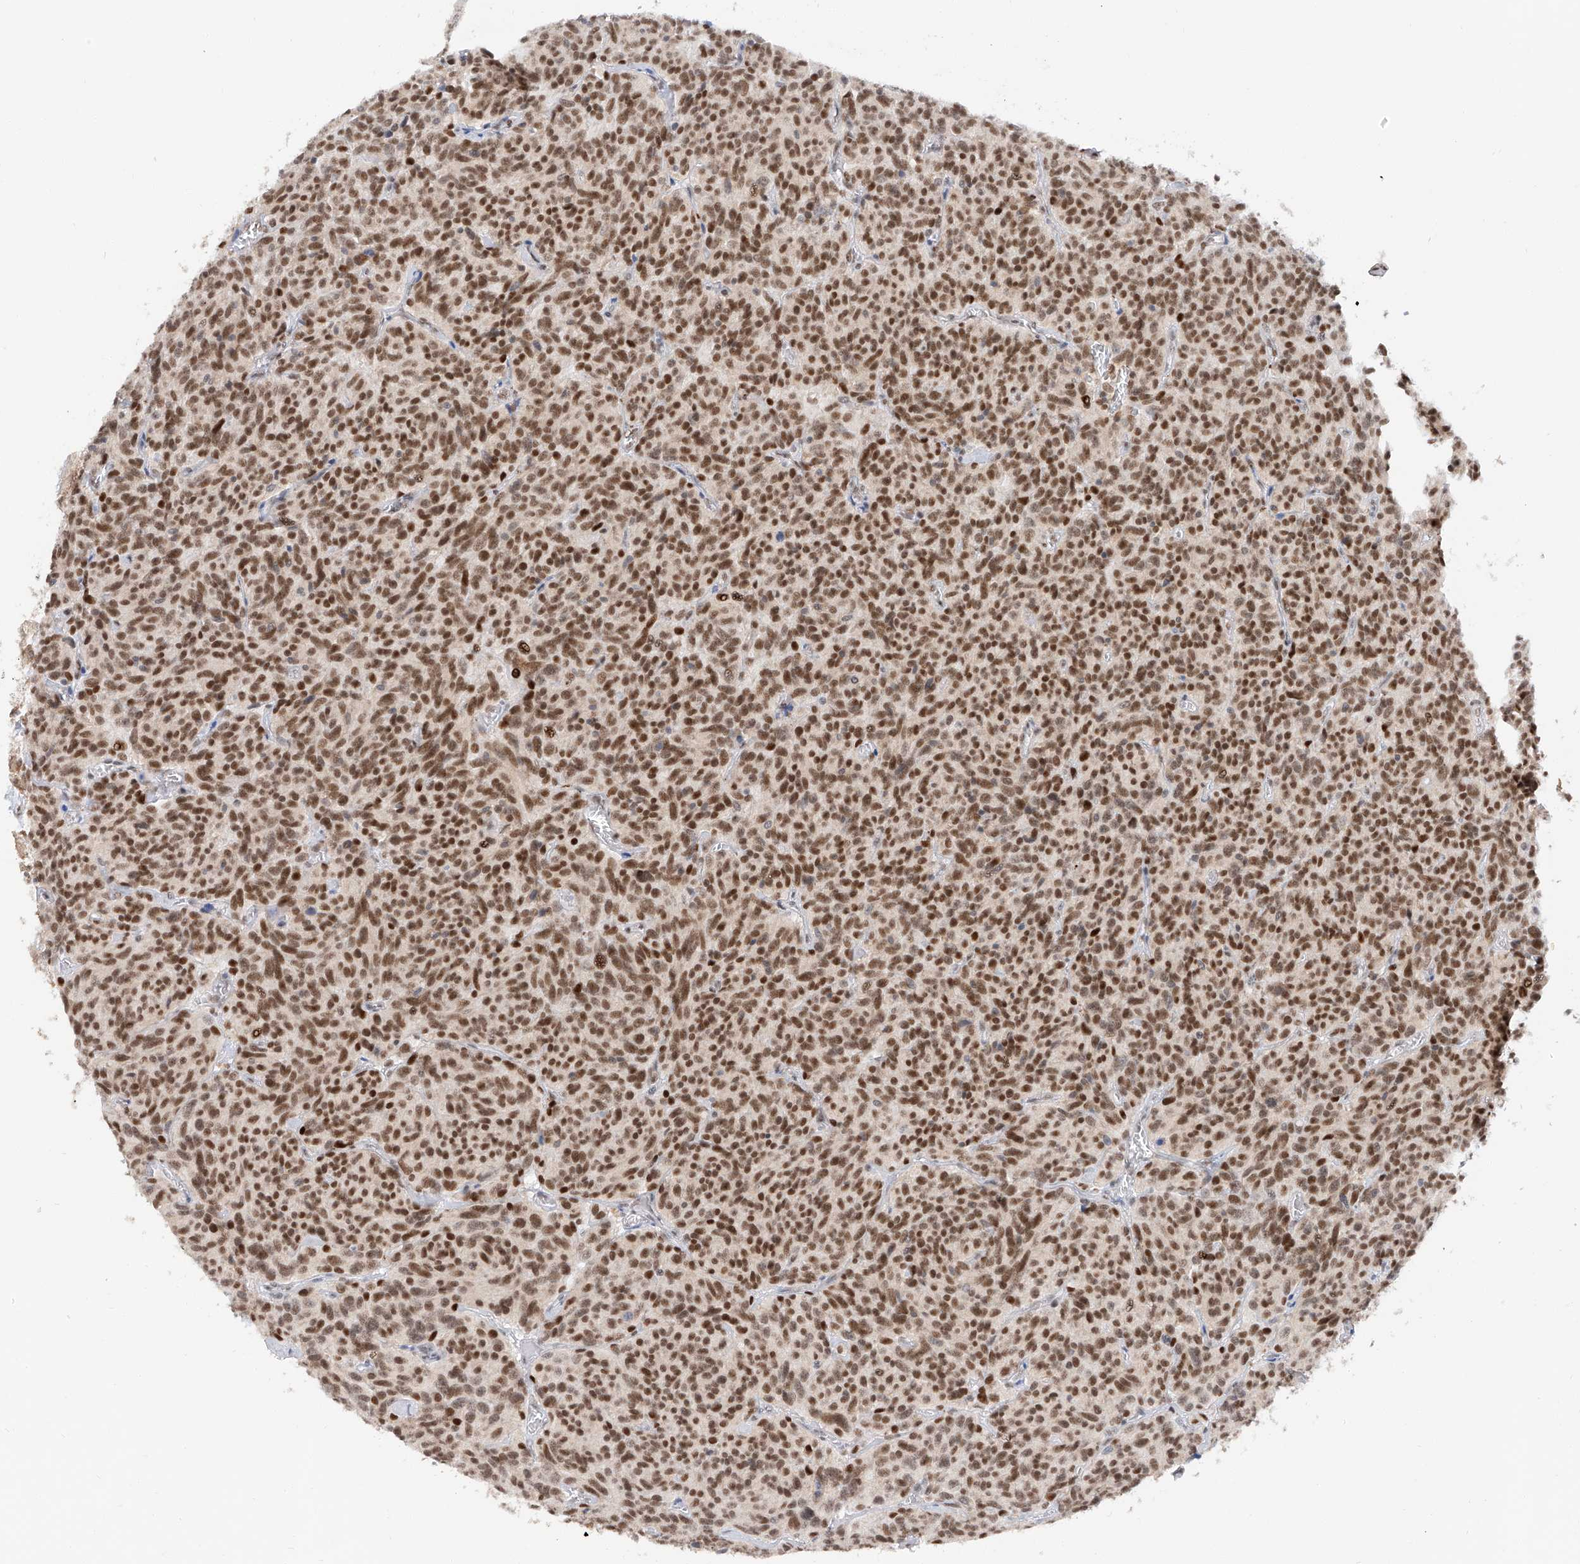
{"staining": {"intensity": "strong", "quantity": ">75%", "location": "nuclear"}, "tissue": "carcinoid", "cell_type": "Tumor cells", "image_type": "cancer", "snomed": [{"axis": "morphology", "description": "Carcinoid, malignant, NOS"}, {"axis": "topography", "description": "Lung"}], "caption": "Protein staining demonstrates strong nuclear staining in approximately >75% of tumor cells in malignant carcinoid.", "gene": "POGK", "patient": {"sex": "female", "age": 46}}